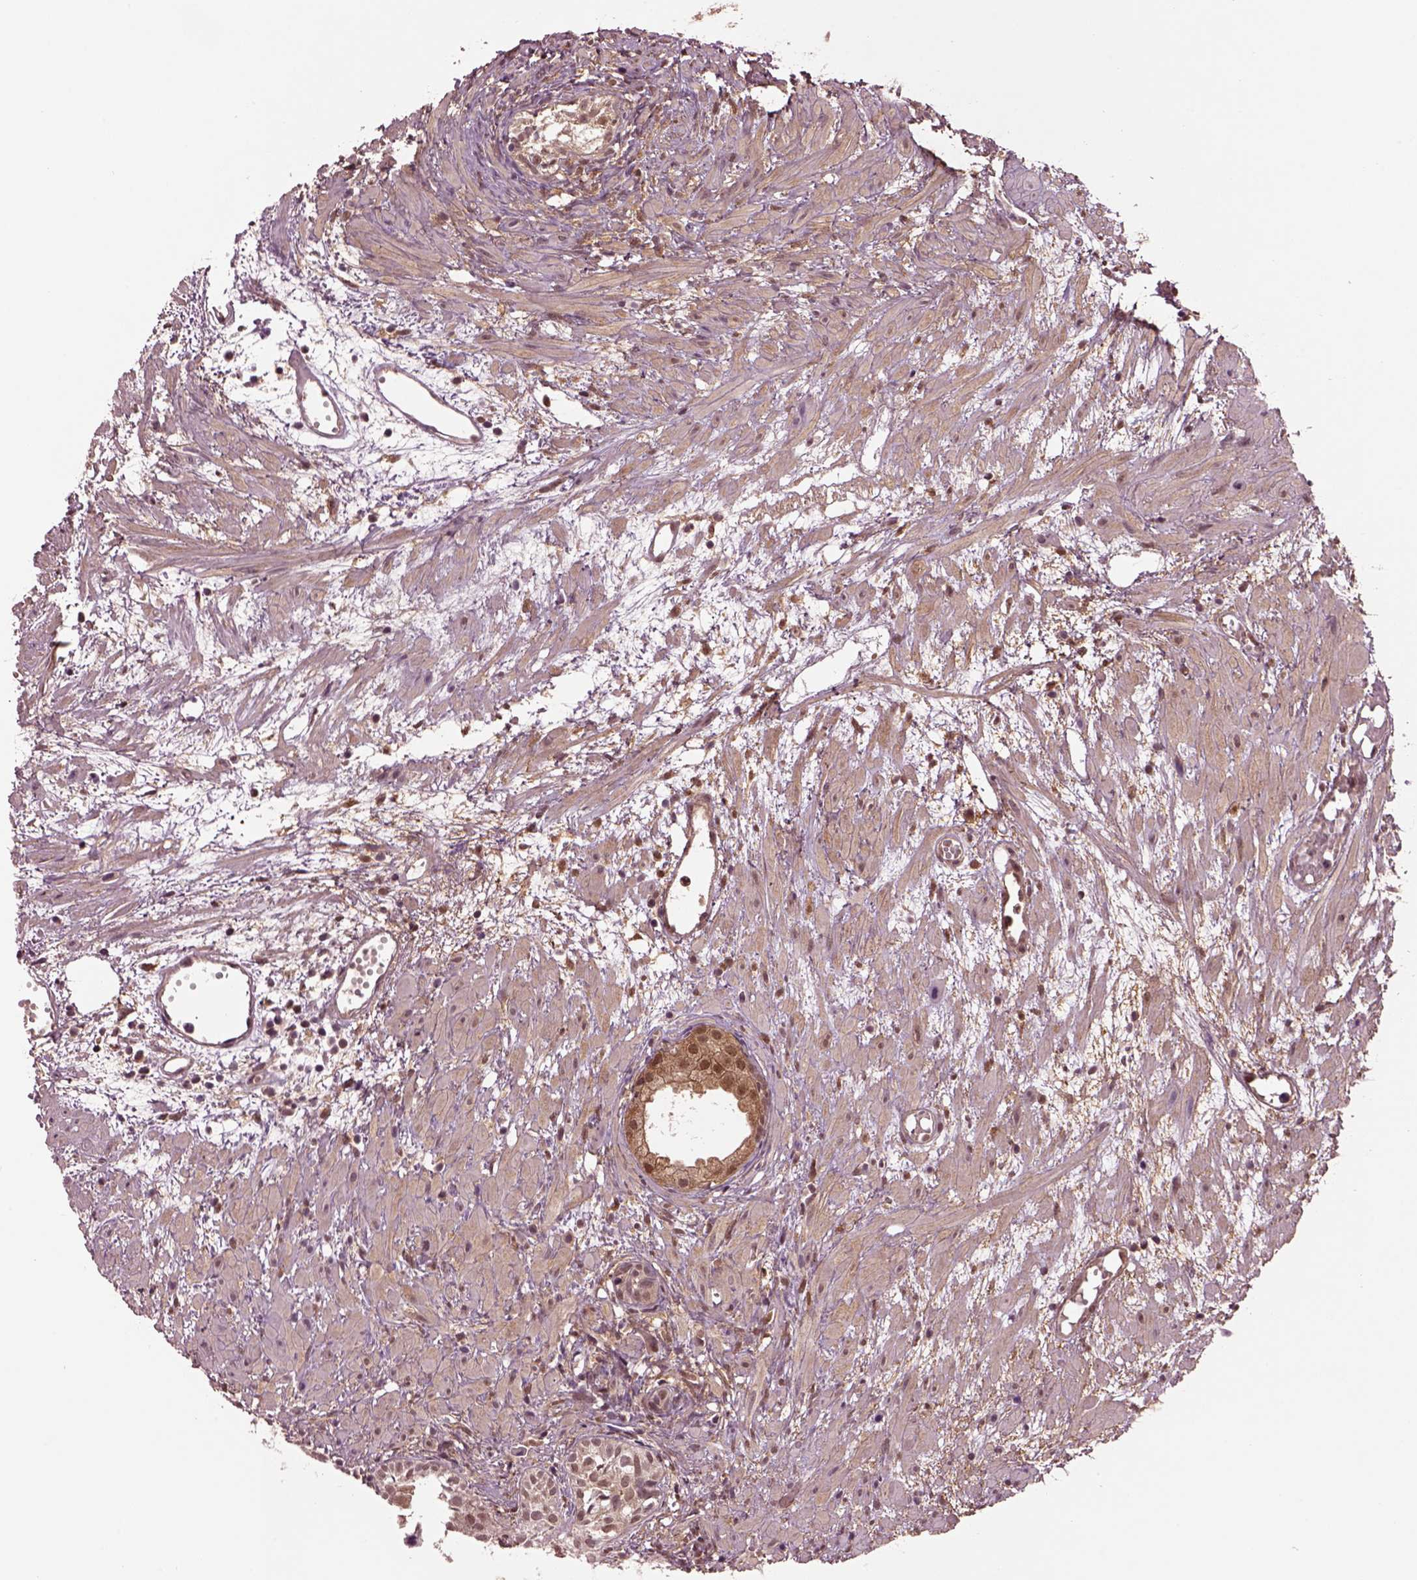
{"staining": {"intensity": "moderate", "quantity": "<25%", "location": "cytoplasmic/membranous,nuclear"}, "tissue": "prostate cancer", "cell_type": "Tumor cells", "image_type": "cancer", "snomed": [{"axis": "morphology", "description": "Adenocarcinoma, High grade"}, {"axis": "topography", "description": "Prostate"}], "caption": "A high-resolution micrograph shows immunohistochemistry staining of adenocarcinoma (high-grade) (prostate), which exhibits moderate cytoplasmic/membranous and nuclear staining in about <25% of tumor cells.", "gene": "MDP1", "patient": {"sex": "male", "age": 79}}